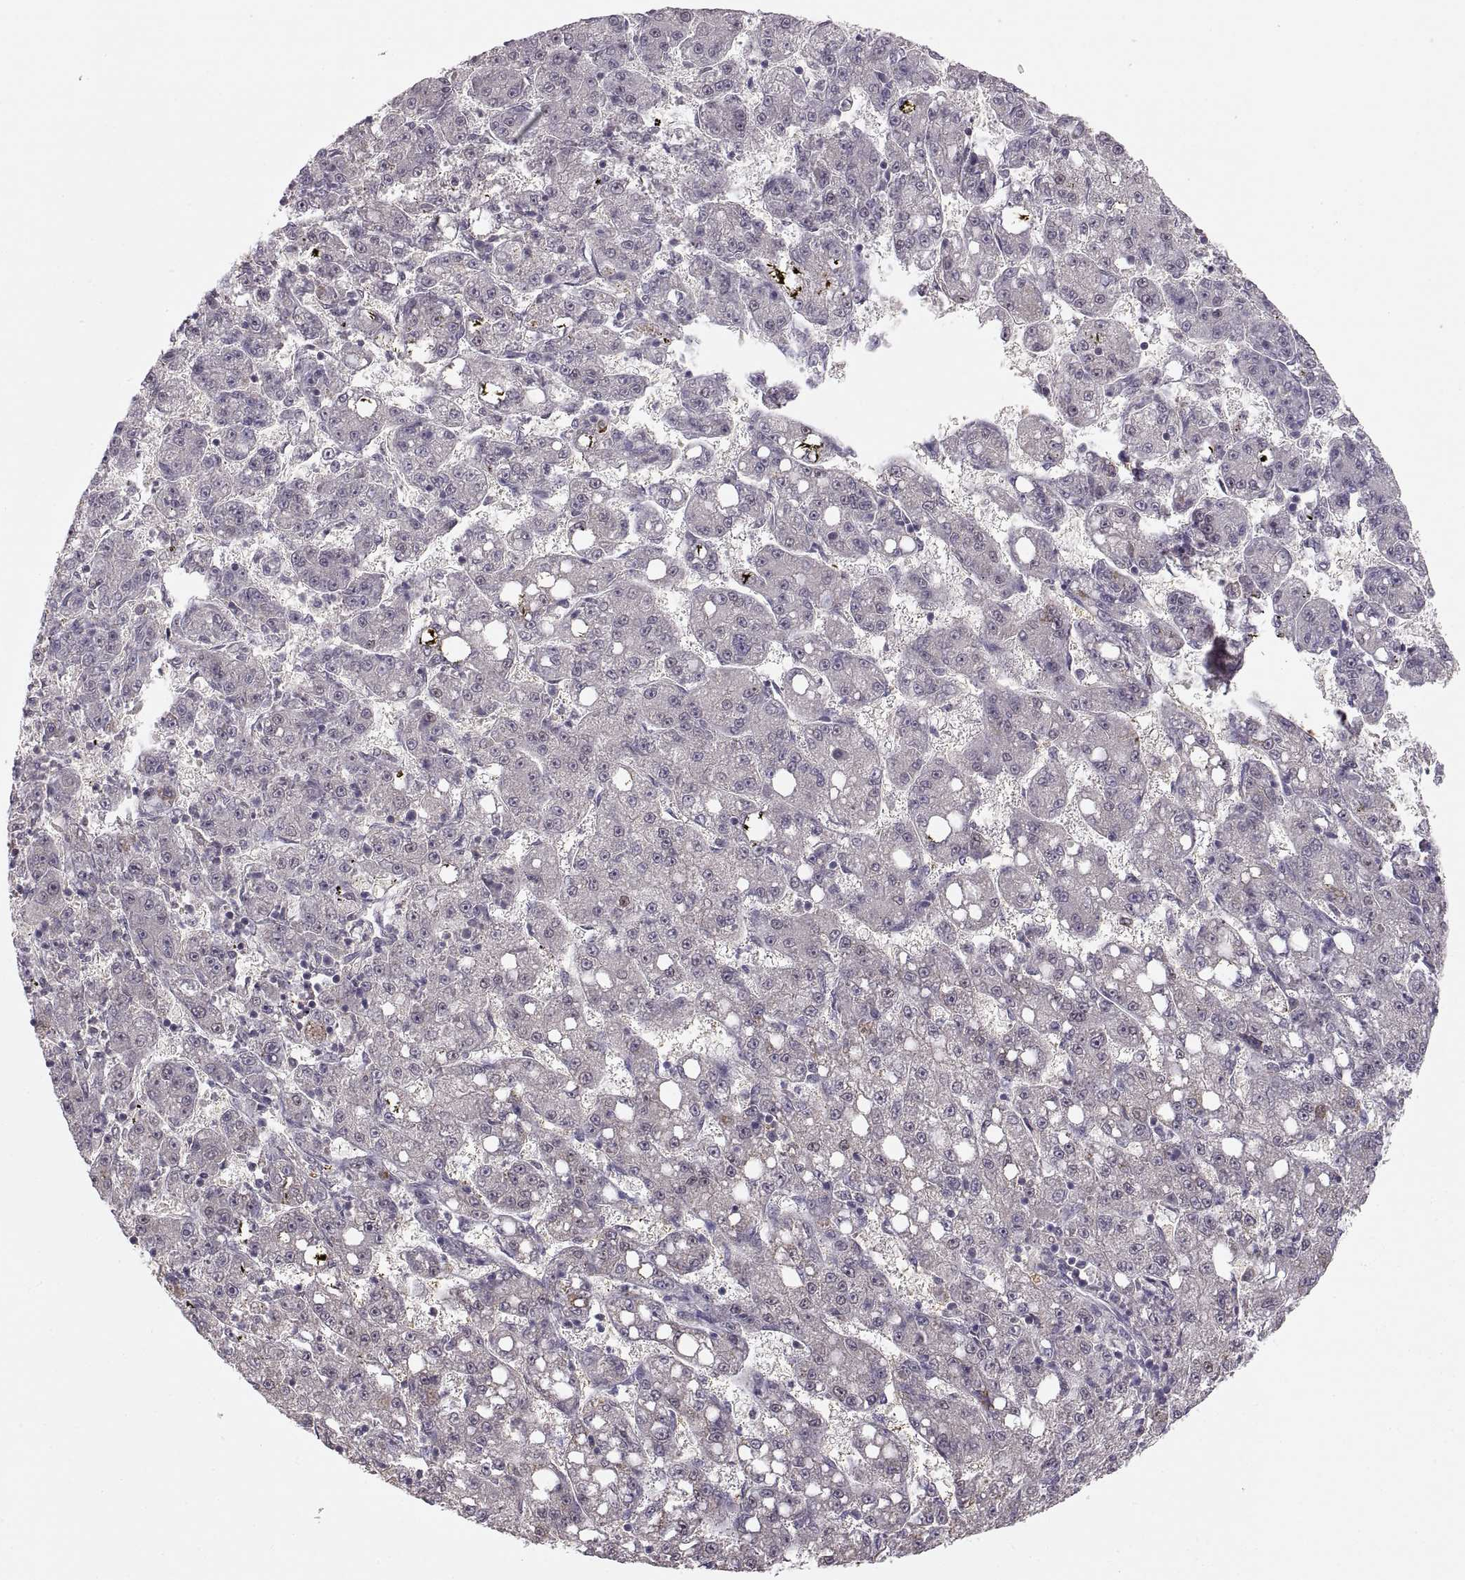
{"staining": {"intensity": "negative", "quantity": "none", "location": "none"}, "tissue": "liver cancer", "cell_type": "Tumor cells", "image_type": "cancer", "snomed": [{"axis": "morphology", "description": "Carcinoma, Hepatocellular, NOS"}, {"axis": "topography", "description": "Liver"}], "caption": "This histopathology image is of liver cancer (hepatocellular carcinoma) stained with immunohistochemistry to label a protein in brown with the nuclei are counter-stained blue. There is no staining in tumor cells.", "gene": "COL9A3", "patient": {"sex": "female", "age": 65}}